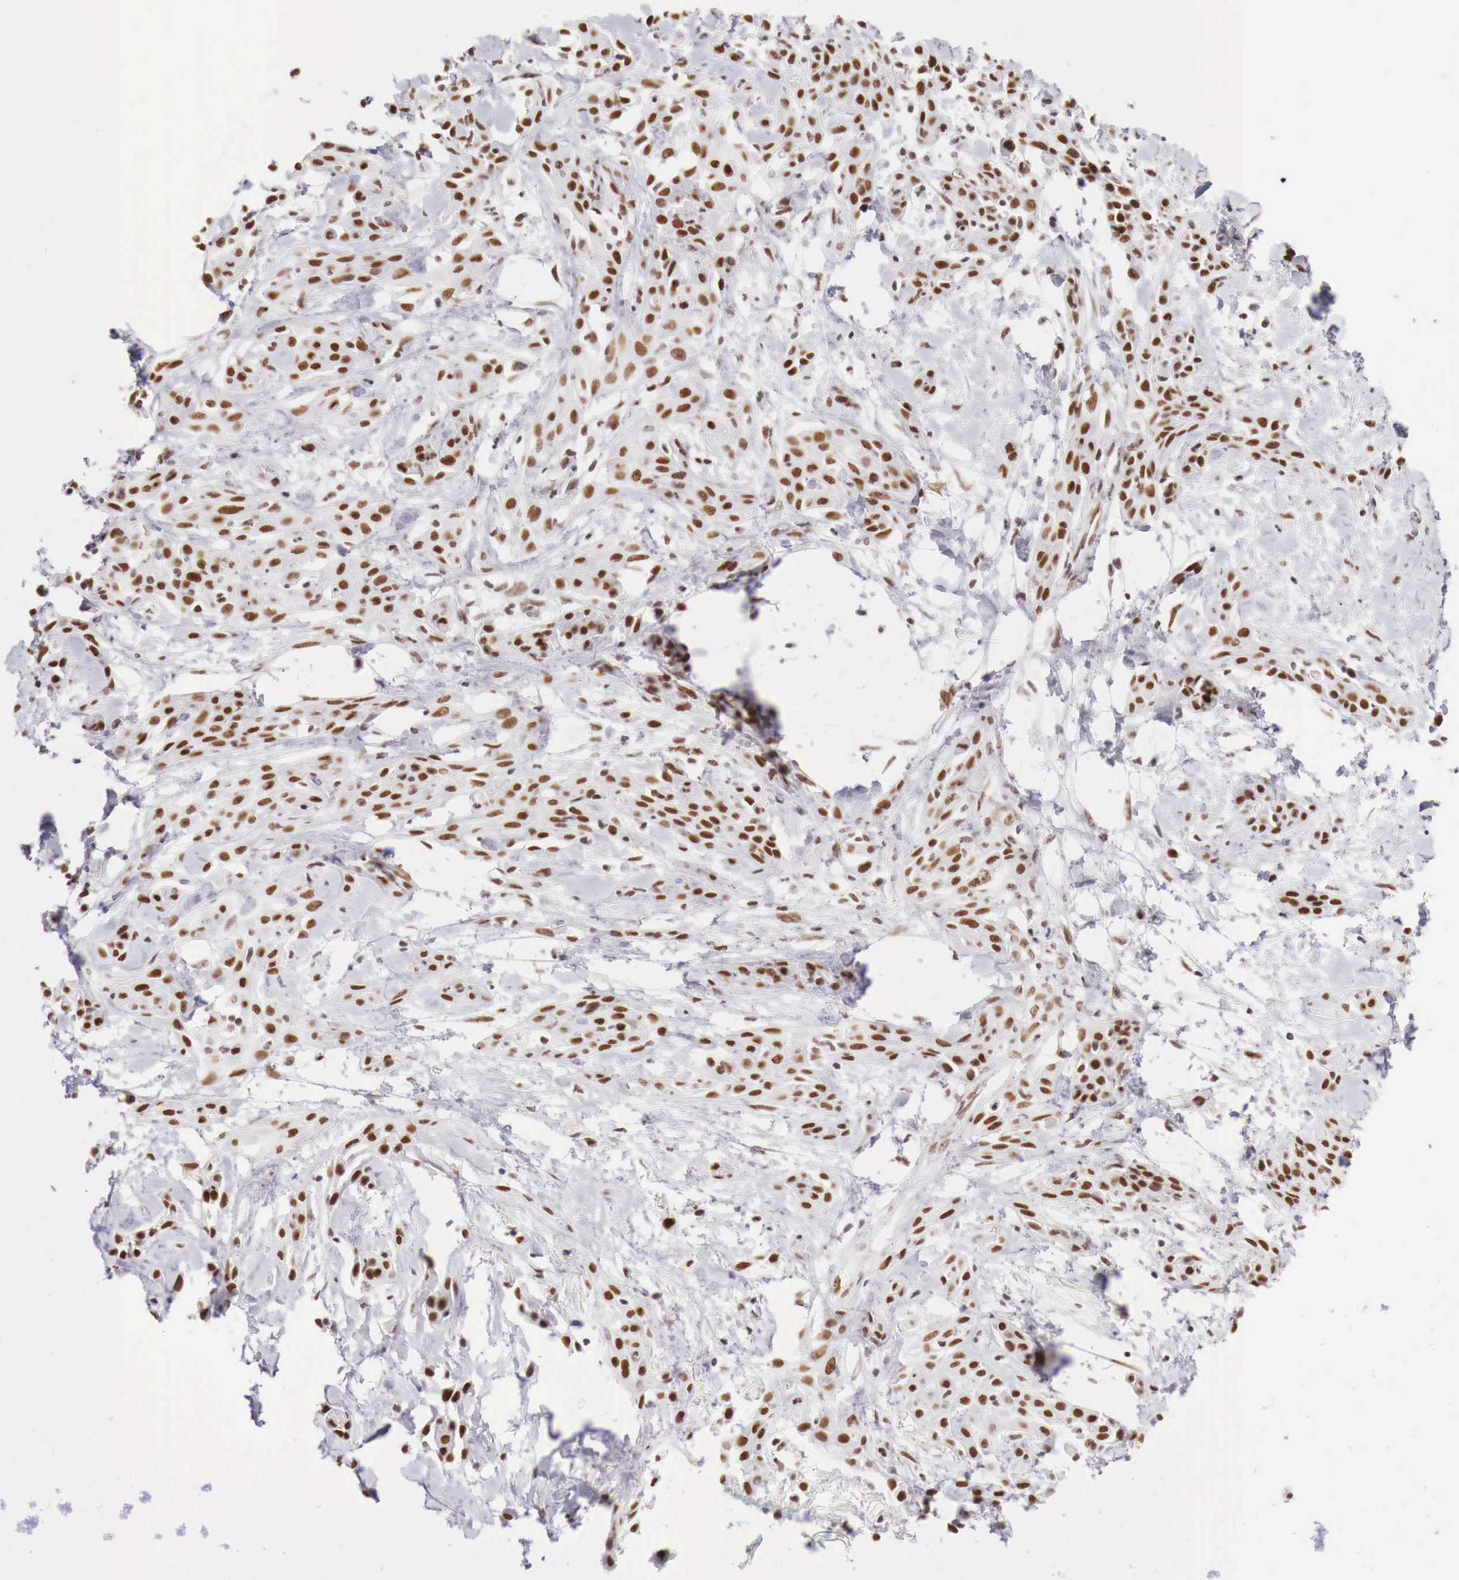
{"staining": {"intensity": "moderate", "quantity": "25%-75%", "location": "nuclear"}, "tissue": "skin cancer", "cell_type": "Tumor cells", "image_type": "cancer", "snomed": [{"axis": "morphology", "description": "Squamous cell carcinoma, NOS"}, {"axis": "topography", "description": "Skin"}, {"axis": "topography", "description": "Anal"}], "caption": "Squamous cell carcinoma (skin) stained with a brown dye shows moderate nuclear positive staining in approximately 25%-75% of tumor cells.", "gene": "PHF14", "patient": {"sex": "male", "age": 64}}